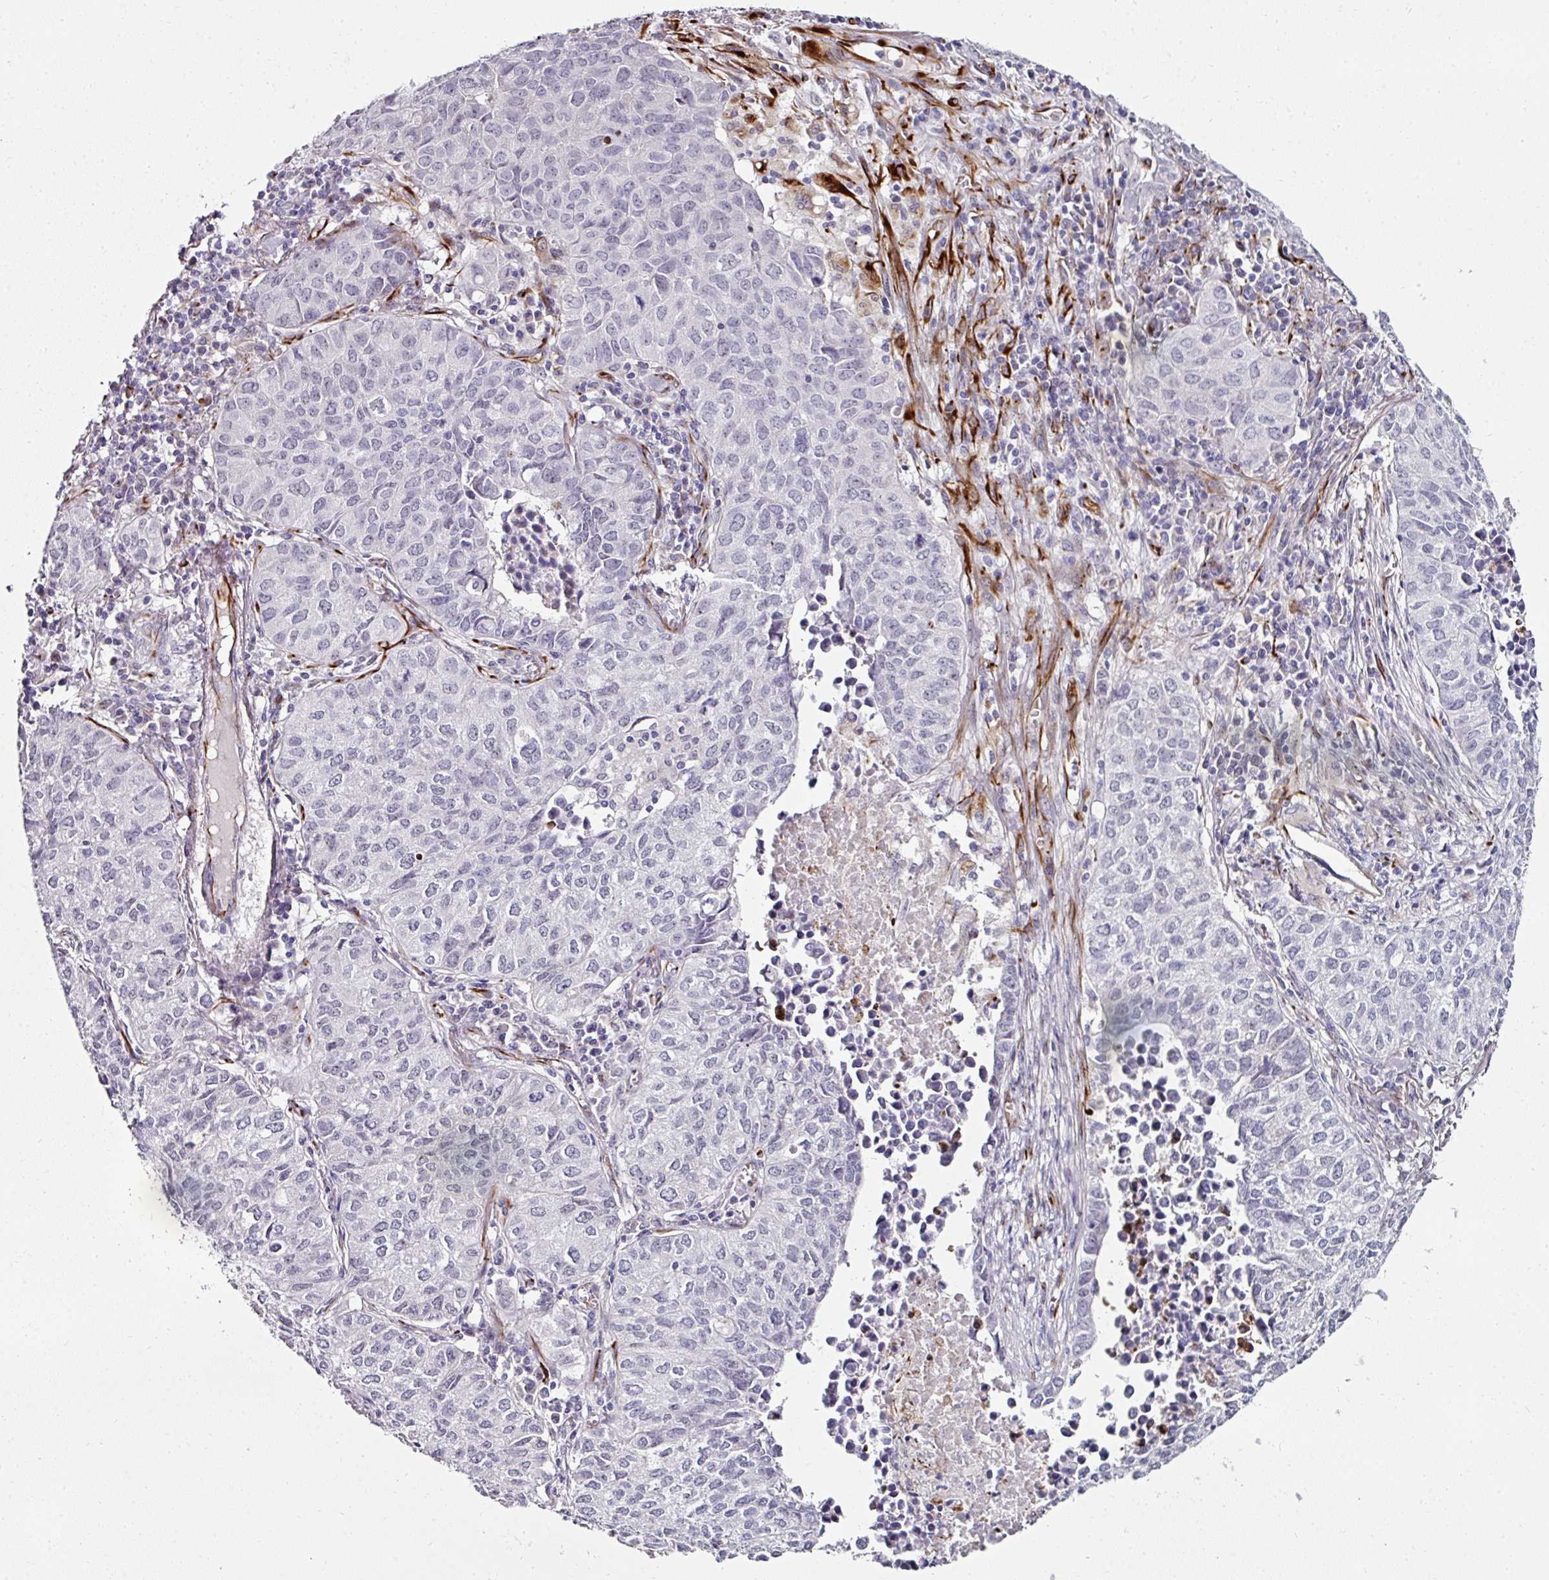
{"staining": {"intensity": "negative", "quantity": "none", "location": "none"}, "tissue": "lung cancer", "cell_type": "Tumor cells", "image_type": "cancer", "snomed": [{"axis": "morphology", "description": "Adenocarcinoma, NOS"}, {"axis": "topography", "description": "Lung"}], "caption": "Immunohistochemistry (IHC) of human lung cancer (adenocarcinoma) exhibits no staining in tumor cells.", "gene": "TMPRSS9", "patient": {"sex": "female", "age": 50}}